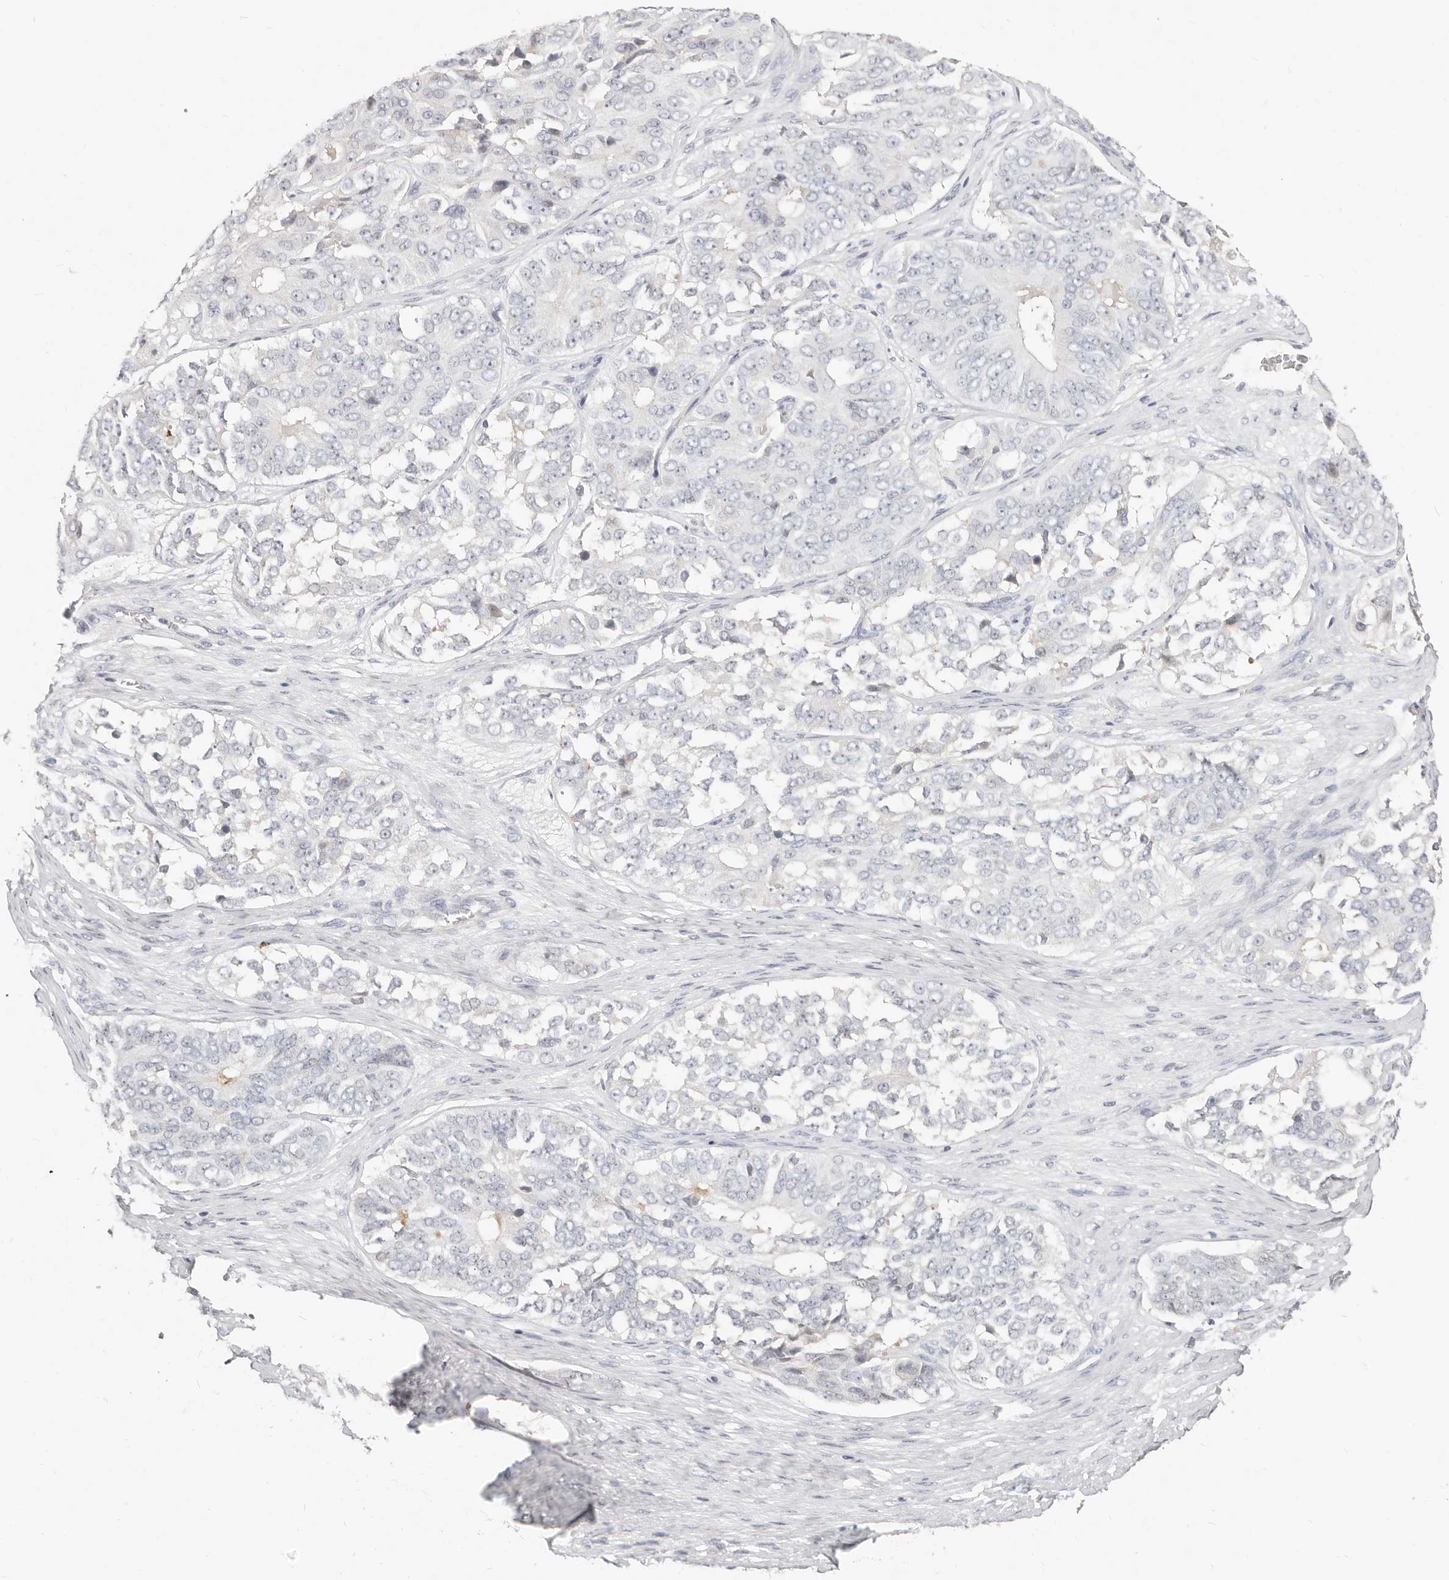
{"staining": {"intensity": "negative", "quantity": "none", "location": "none"}, "tissue": "ovarian cancer", "cell_type": "Tumor cells", "image_type": "cancer", "snomed": [{"axis": "morphology", "description": "Carcinoma, endometroid"}, {"axis": "topography", "description": "Ovary"}], "caption": "The immunohistochemistry image has no significant positivity in tumor cells of ovarian cancer (endometroid carcinoma) tissue.", "gene": "TMEM63B", "patient": {"sex": "female", "age": 51}}